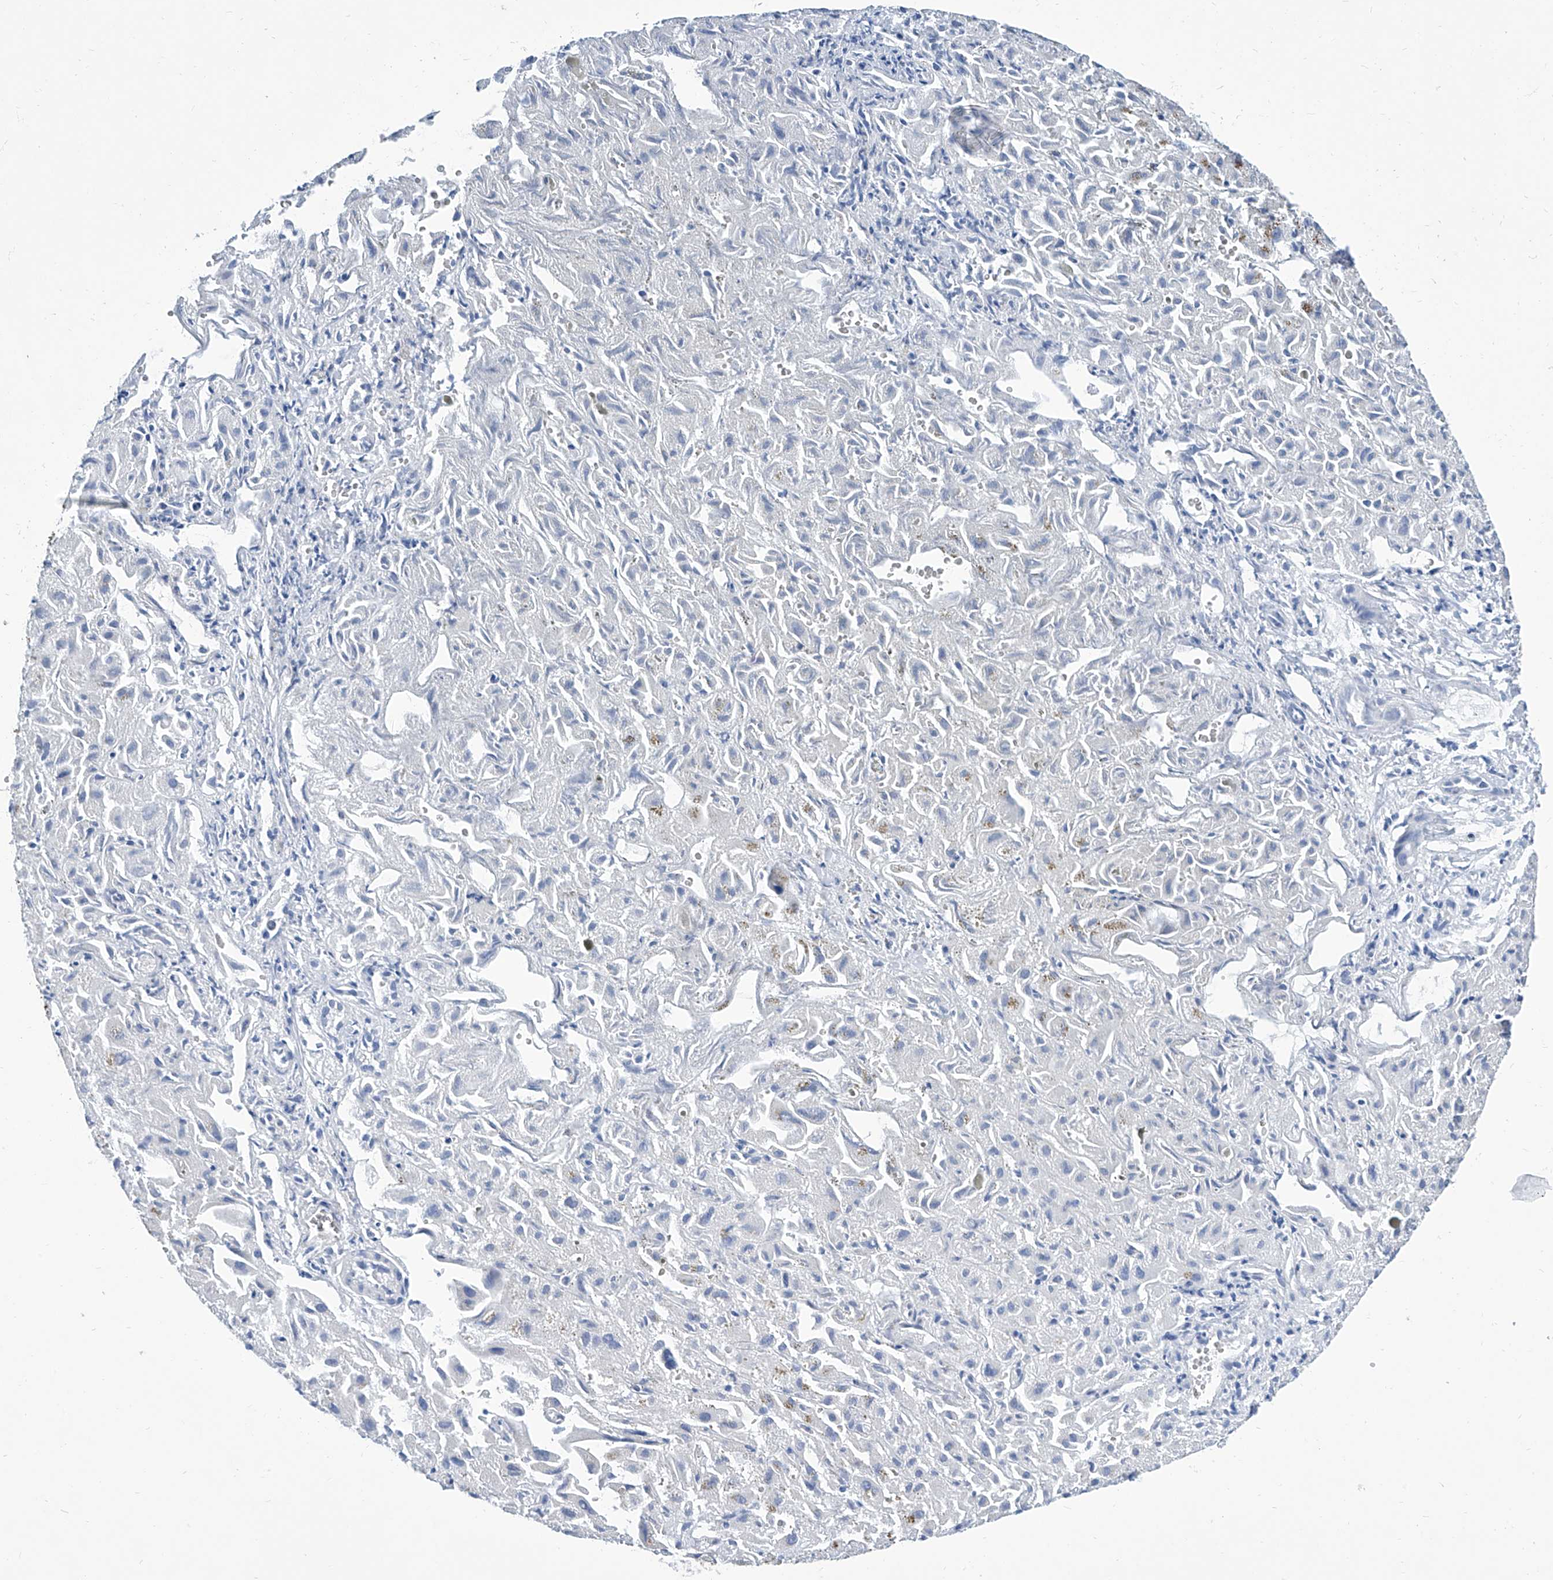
{"staining": {"intensity": "negative", "quantity": "none", "location": "none"}, "tissue": "liver cancer", "cell_type": "Tumor cells", "image_type": "cancer", "snomed": [{"axis": "morphology", "description": "Cholangiocarcinoma"}, {"axis": "topography", "description": "Liver"}], "caption": "The image exhibits no significant positivity in tumor cells of liver cholangiocarcinoma. (DAB immunohistochemistry visualized using brightfield microscopy, high magnification).", "gene": "ZNF519", "patient": {"sex": "female", "age": 52}}